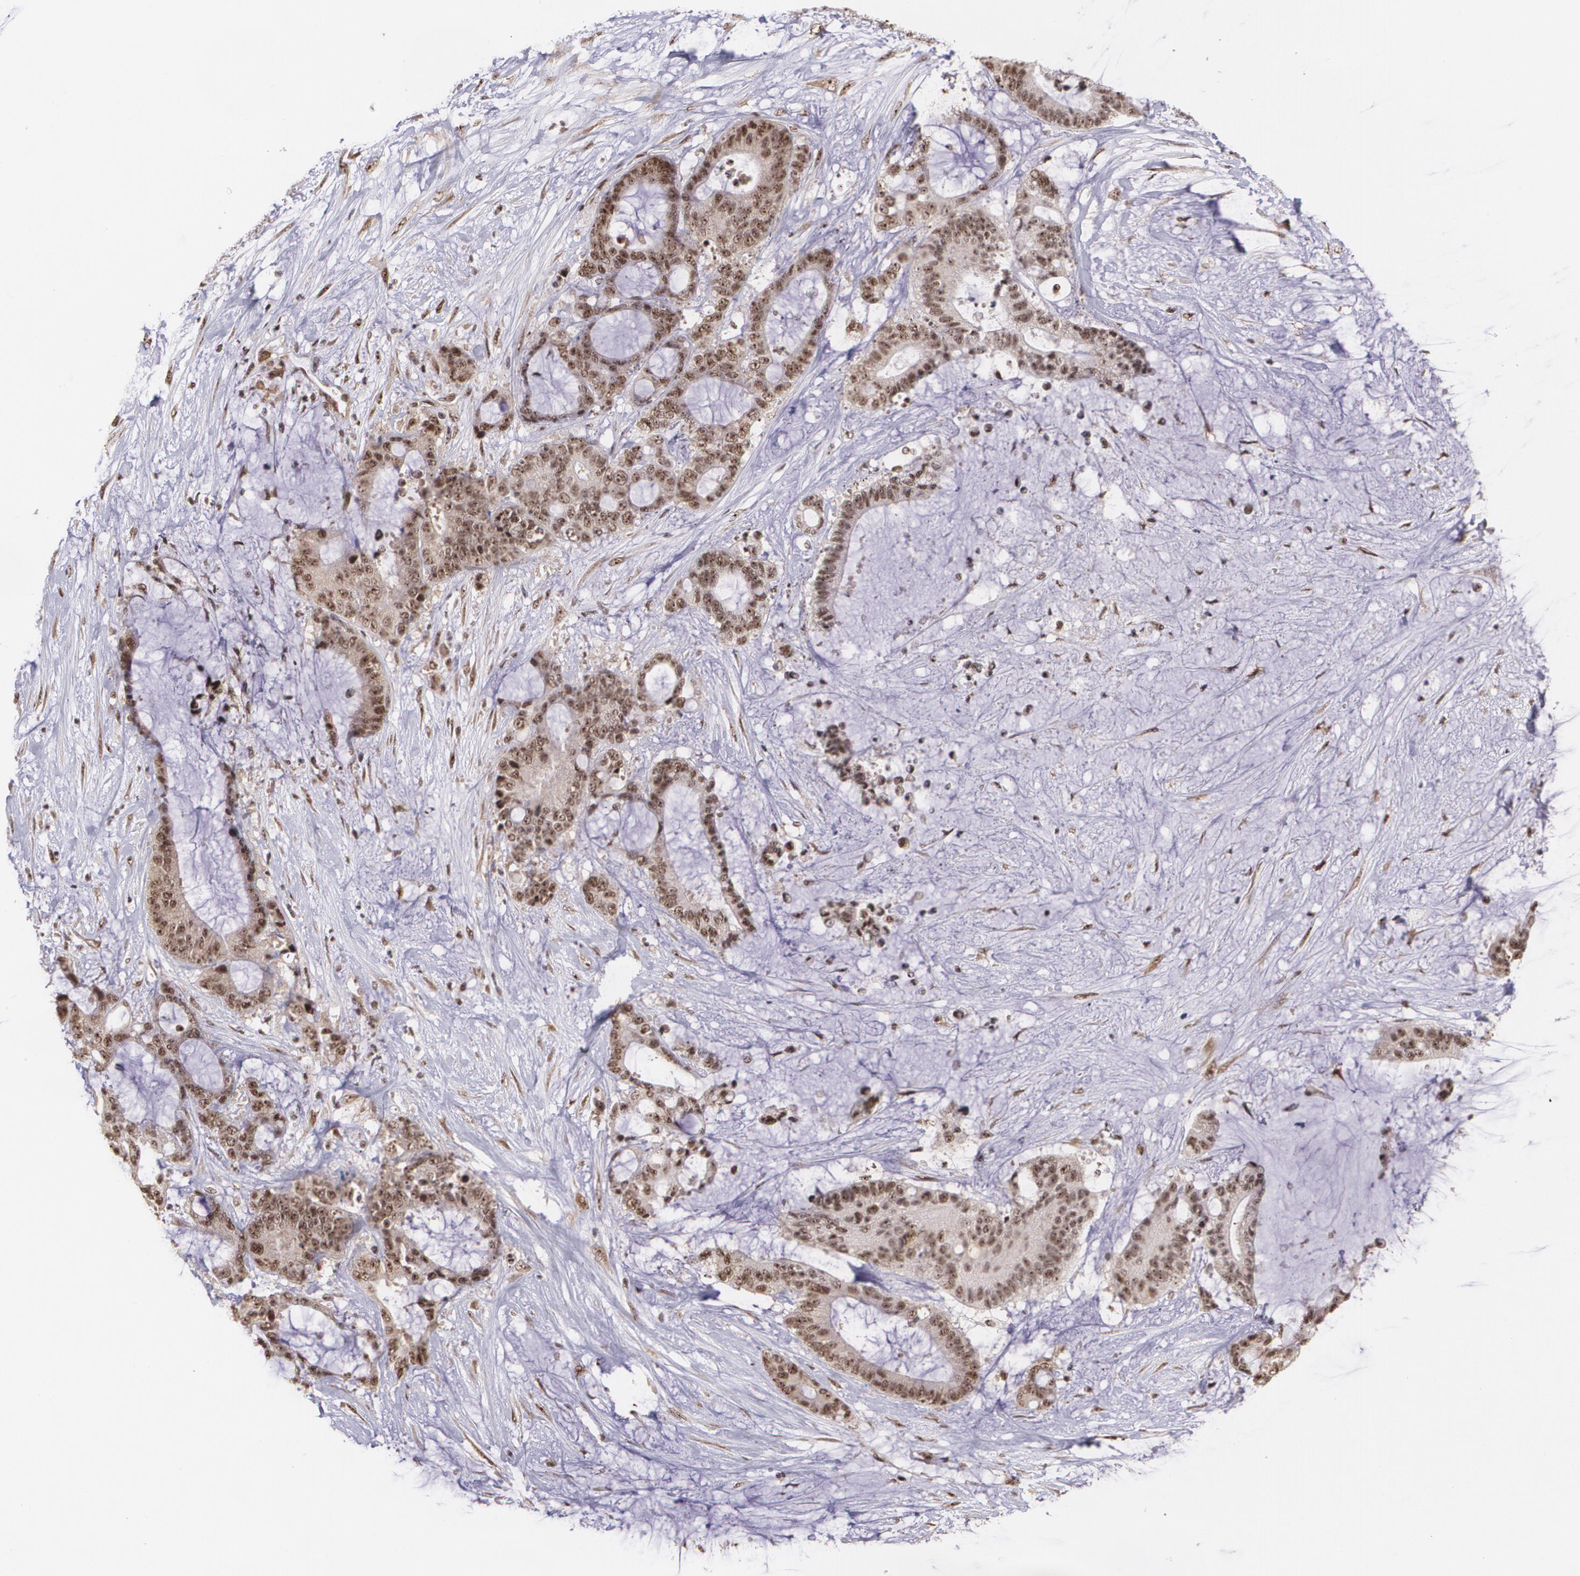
{"staining": {"intensity": "moderate", "quantity": ">75%", "location": "cytoplasmic/membranous,nuclear"}, "tissue": "liver cancer", "cell_type": "Tumor cells", "image_type": "cancer", "snomed": [{"axis": "morphology", "description": "Cholangiocarcinoma"}, {"axis": "topography", "description": "Liver"}], "caption": "An image showing moderate cytoplasmic/membranous and nuclear expression in about >75% of tumor cells in cholangiocarcinoma (liver), as visualized by brown immunohistochemical staining.", "gene": "C6orf15", "patient": {"sex": "female", "age": 73}}